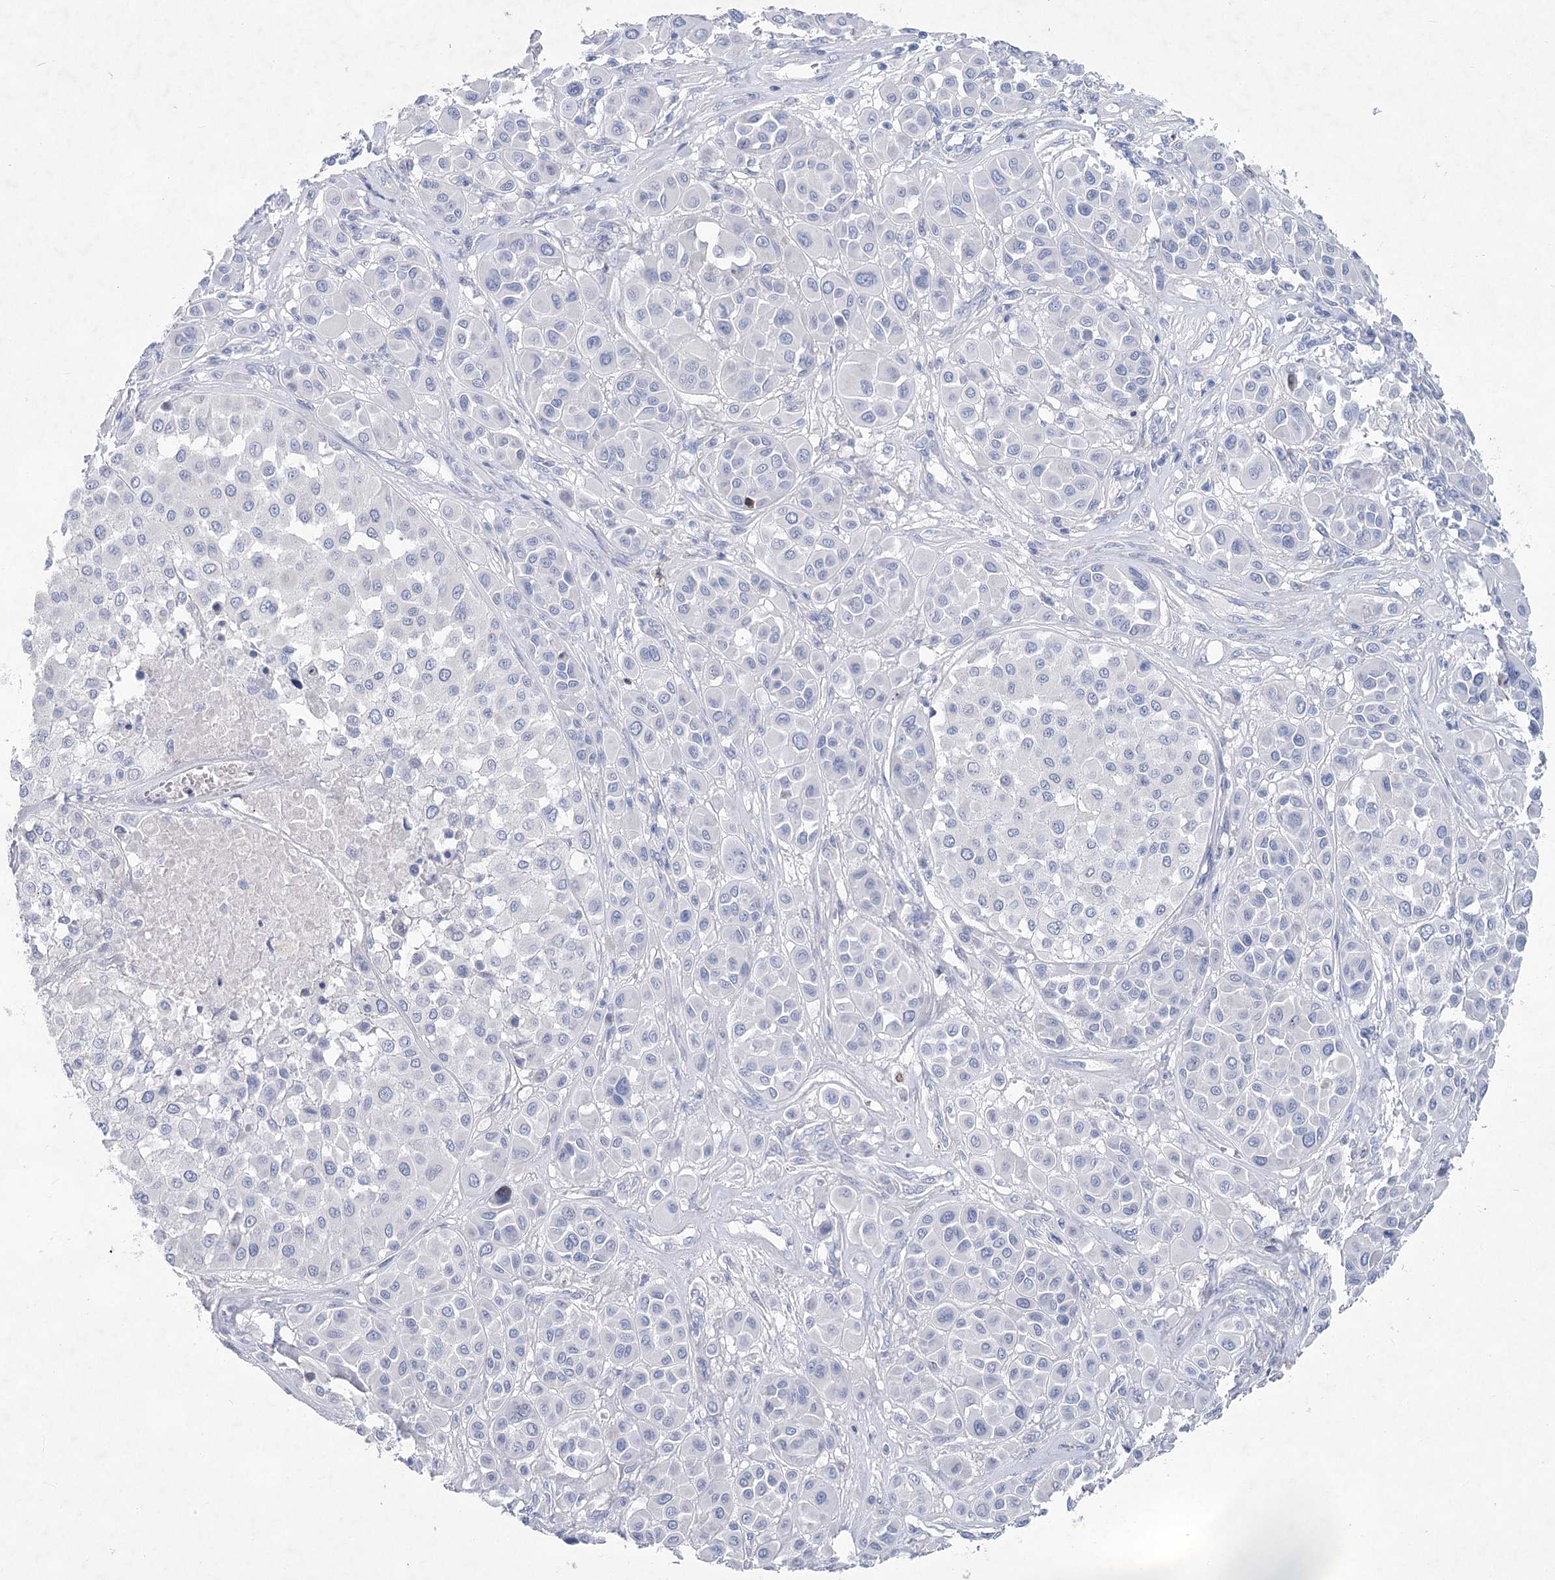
{"staining": {"intensity": "negative", "quantity": "none", "location": "none"}, "tissue": "melanoma", "cell_type": "Tumor cells", "image_type": "cancer", "snomed": [{"axis": "morphology", "description": "Malignant melanoma, Metastatic site"}, {"axis": "topography", "description": "Soft tissue"}], "caption": "DAB immunohistochemical staining of human melanoma reveals no significant expression in tumor cells. (DAB (3,3'-diaminobenzidine) immunohistochemistry (IHC) with hematoxylin counter stain).", "gene": "WDR74", "patient": {"sex": "male", "age": 41}}